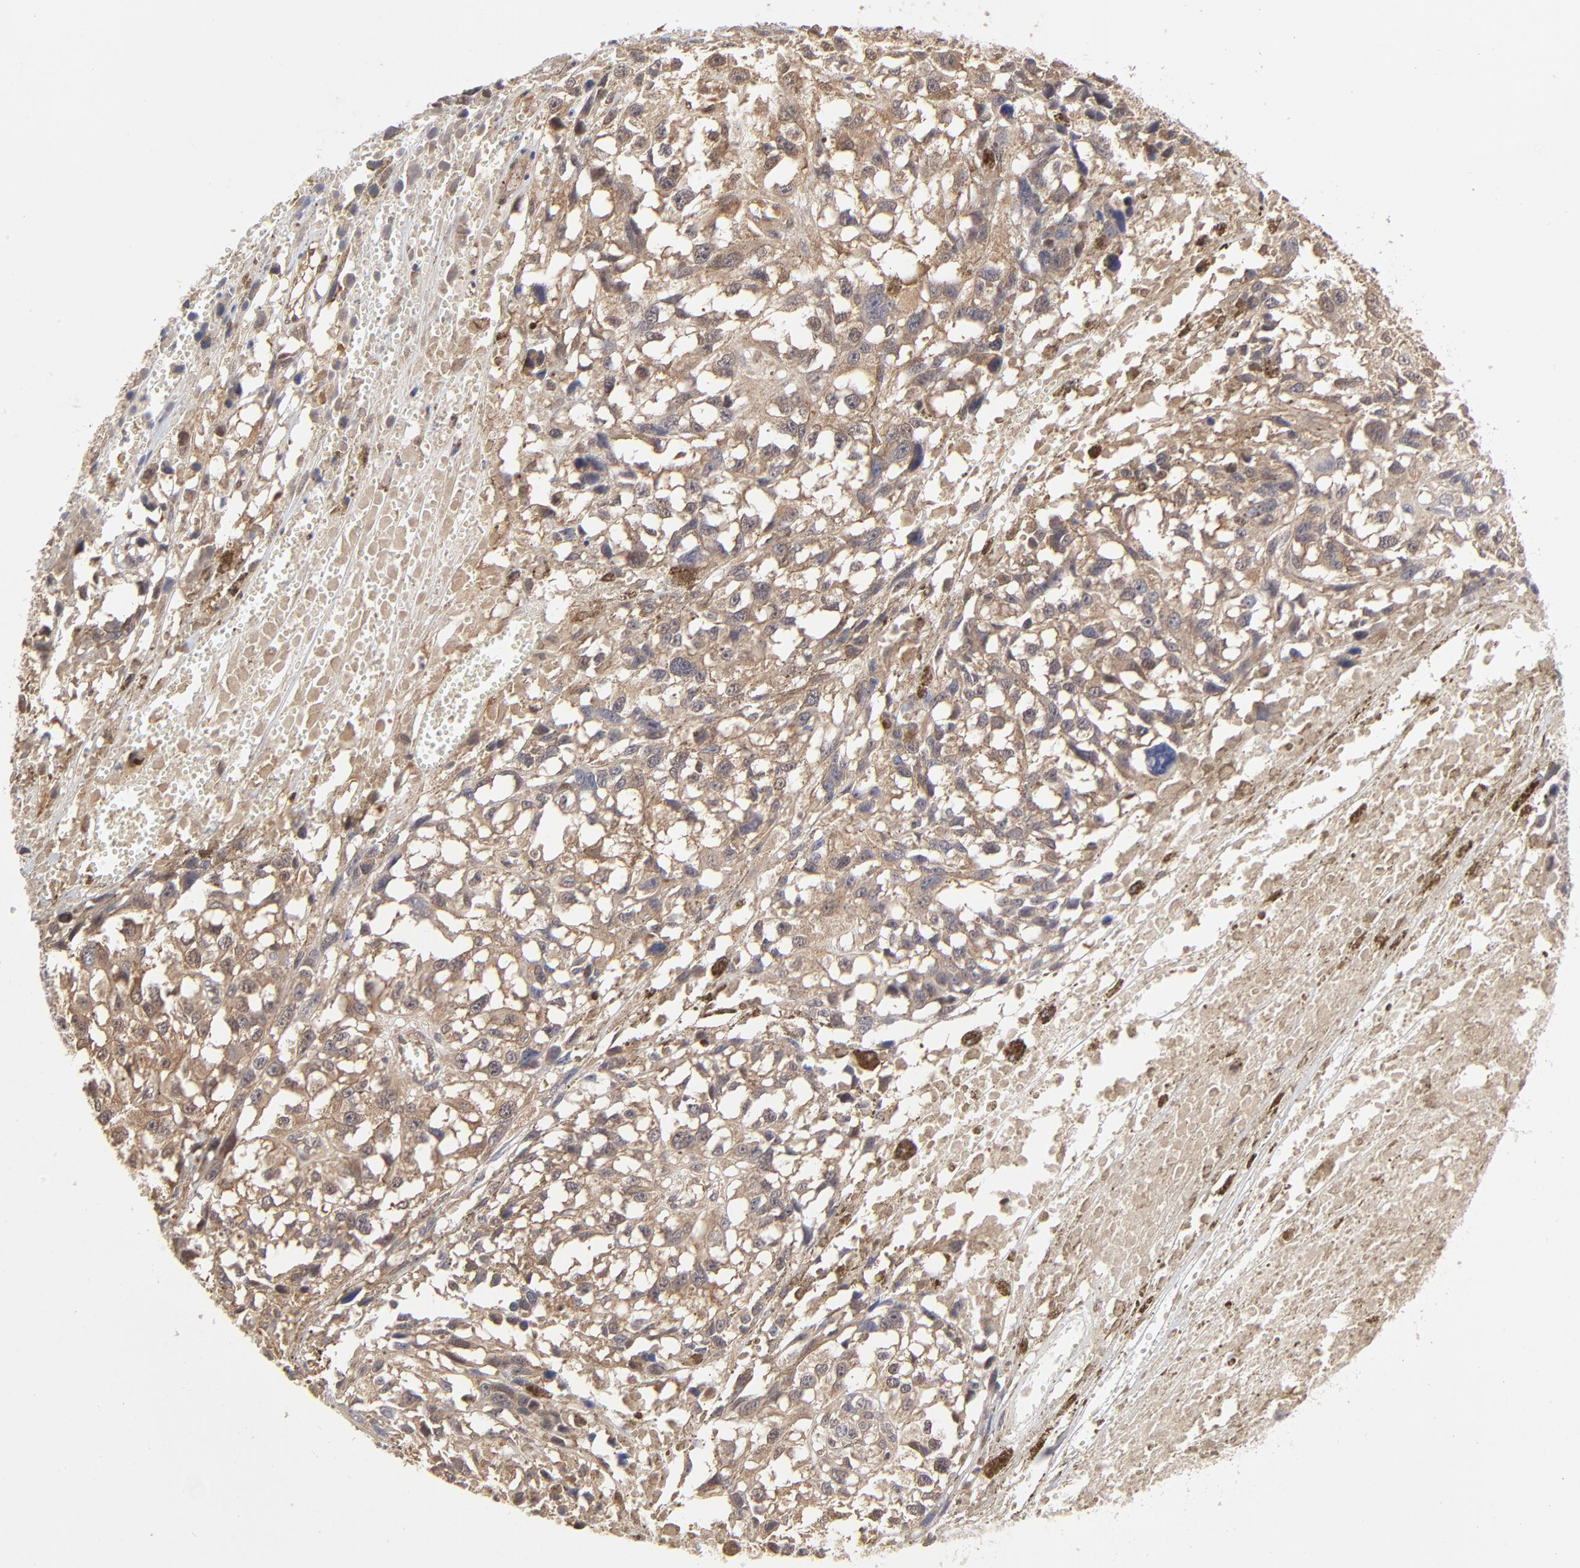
{"staining": {"intensity": "weak", "quantity": "25%-75%", "location": "cytoplasmic/membranous"}, "tissue": "melanoma", "cell_type": "Tumor cells", "image_type": "cancer", "snomed": [{"axis": "morphology", "description": "Malignant melanoma, Metastatic site"}, {"axis": "topography", "description": "Lymph node"}], "caption": "DAB (3,3'-diaminobenzidine) immunohistochemical staining of malignant melanoma (metastatic site) displays weak cytoplasmic/membranous protein positivity in approximately 25%-75% of tumor cells. Immunohistochemistry stains the protein of interest in brown and the nuclei are stained blue.", "gene": "CASP3", "patient": {"sex": "male", "age": 59}}